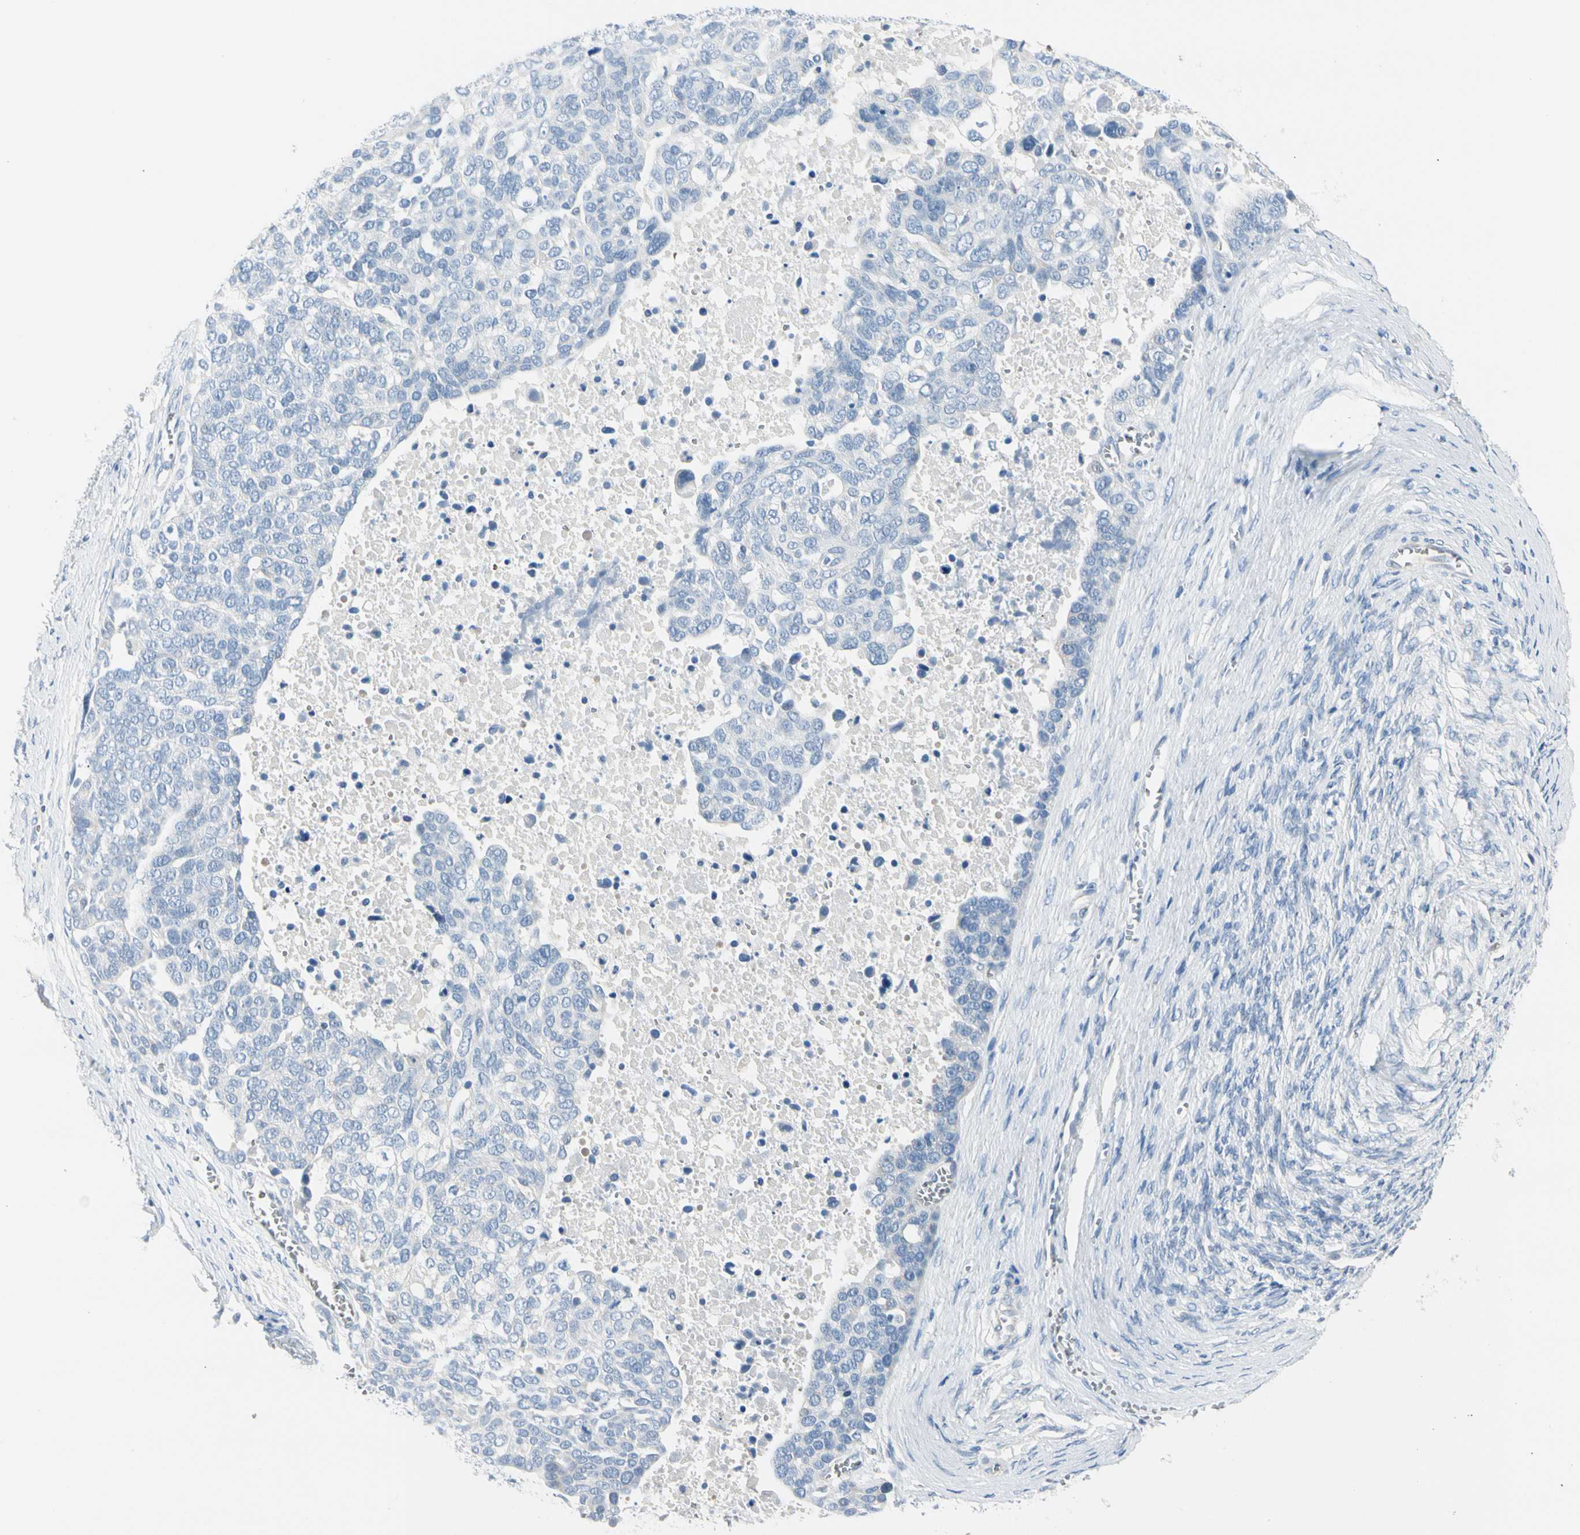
{"staining": {"intensity": "negative", "quantity": "none", "location": "none"}, "tissue": "ovarian cancer", "cell_type": "Tumor cells", "image_type": "cancer", "snomed": [{"axis": "morphology", "description": "Cystadenocarcinoma, serous, NOS"}, {"axis": "topography", "description": "Ovary"}], "caption": "Protein analysis of ovarian cancer shows no significant staining in tumor cells.", "gene": "CA1", "patient": {"sex": "female", "age": 44}}